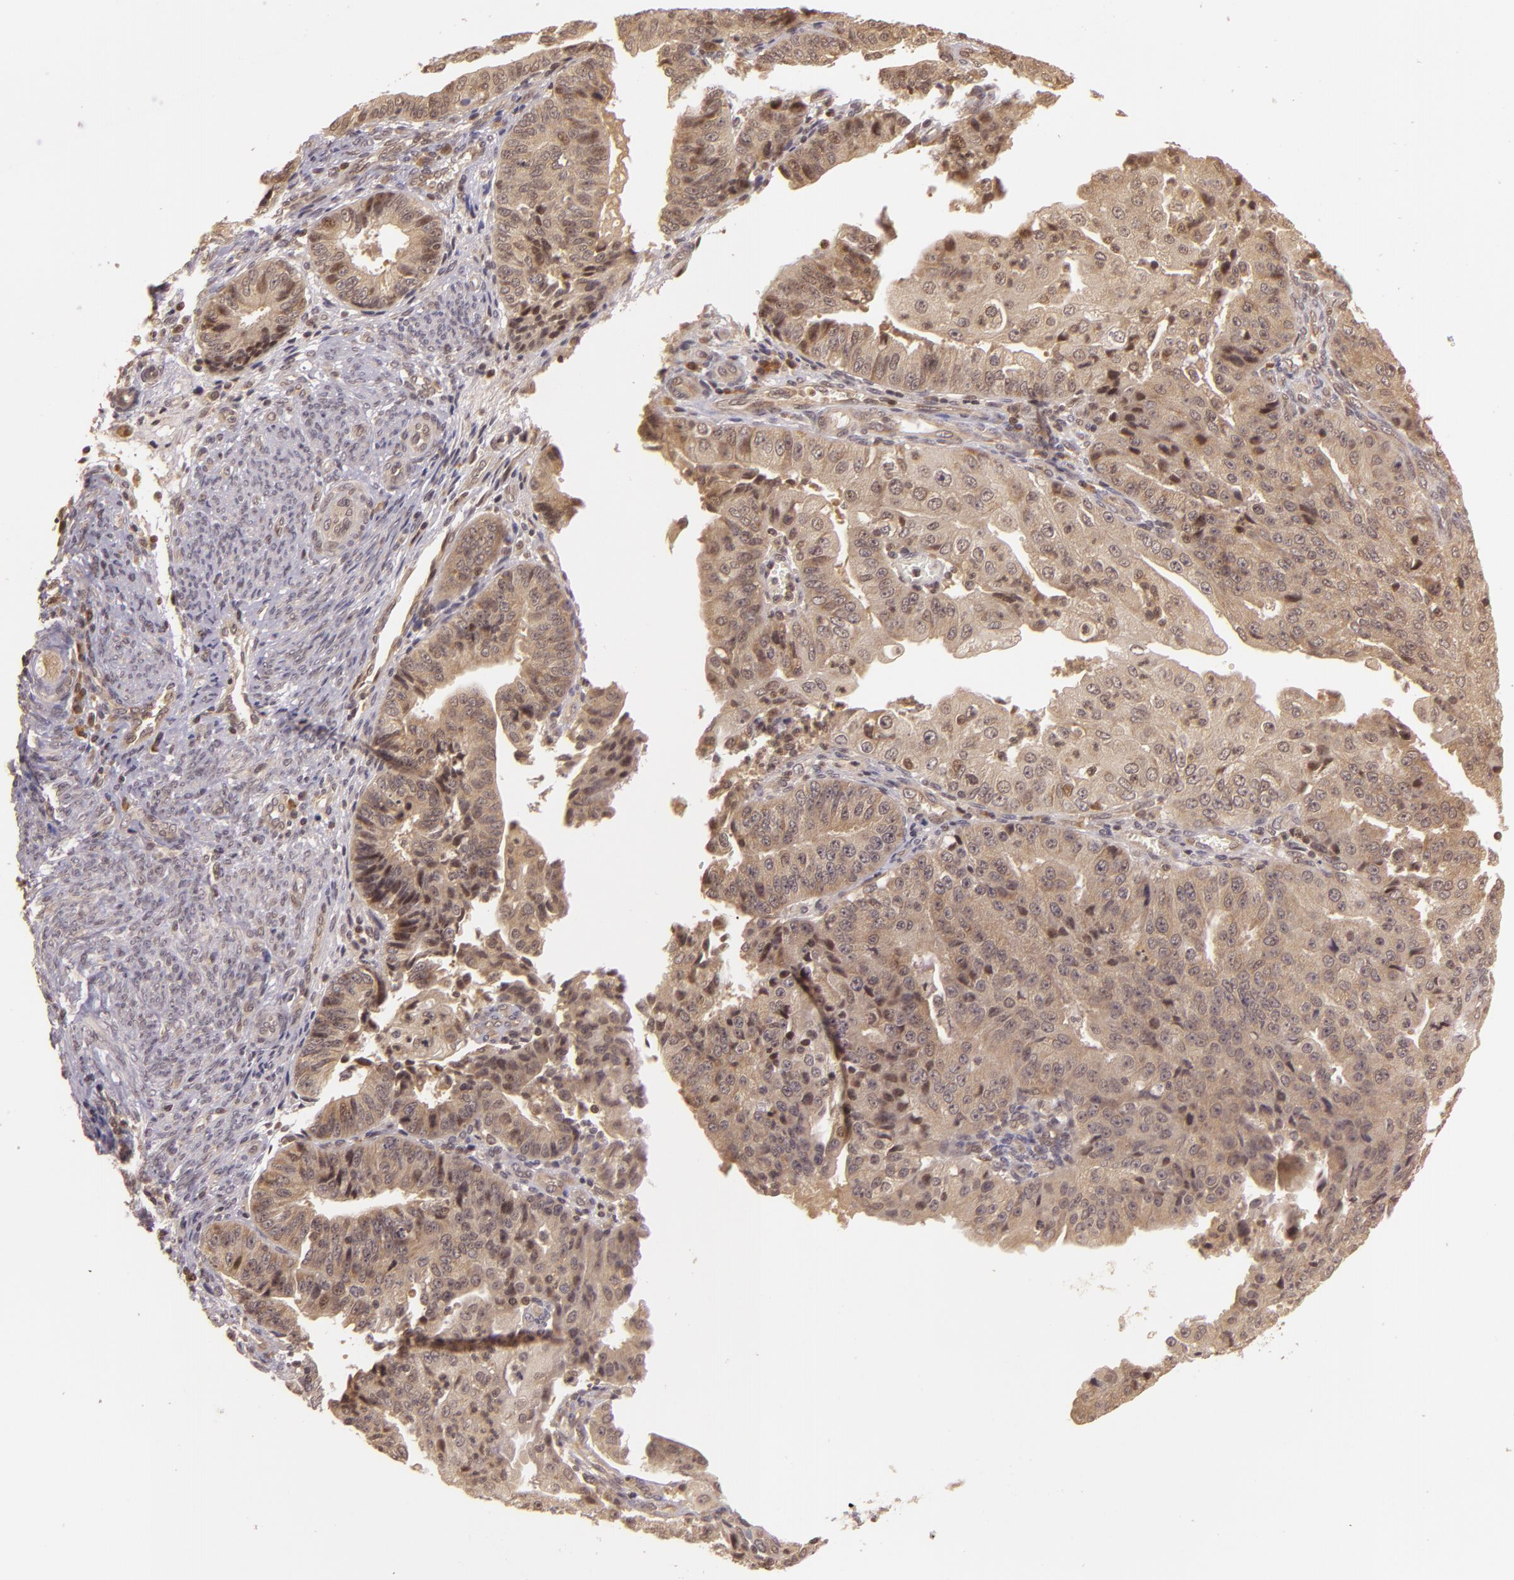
{"staining": {"intensity": "moderate", "quantity": ">75%", "location": "cytoplasmic/membranous"}, "tissue": "endometrial cancer", "cell_type": "Tumor cells", "image_type": "cancer", "snomed": [{"axis": "morphology", "description": "Adenocarcinoma, NOS"}, {"axis": "topography", "description": "Endometrium"}], "caption": "Protein analysis of endometrial adenocarcinoma tissue displays moderate cytoplasmic/membranous positivity in about >75% of tumor cells. The staining was performed using DAB (3,3'-diaminobenzidine) to visualize the protein expression in brown, while the nuclei were stained in blue with hematoxylin (Magnification: 20x).", "gene": "TXNRD2", "patient": {"sex": "female", "age": 56}}